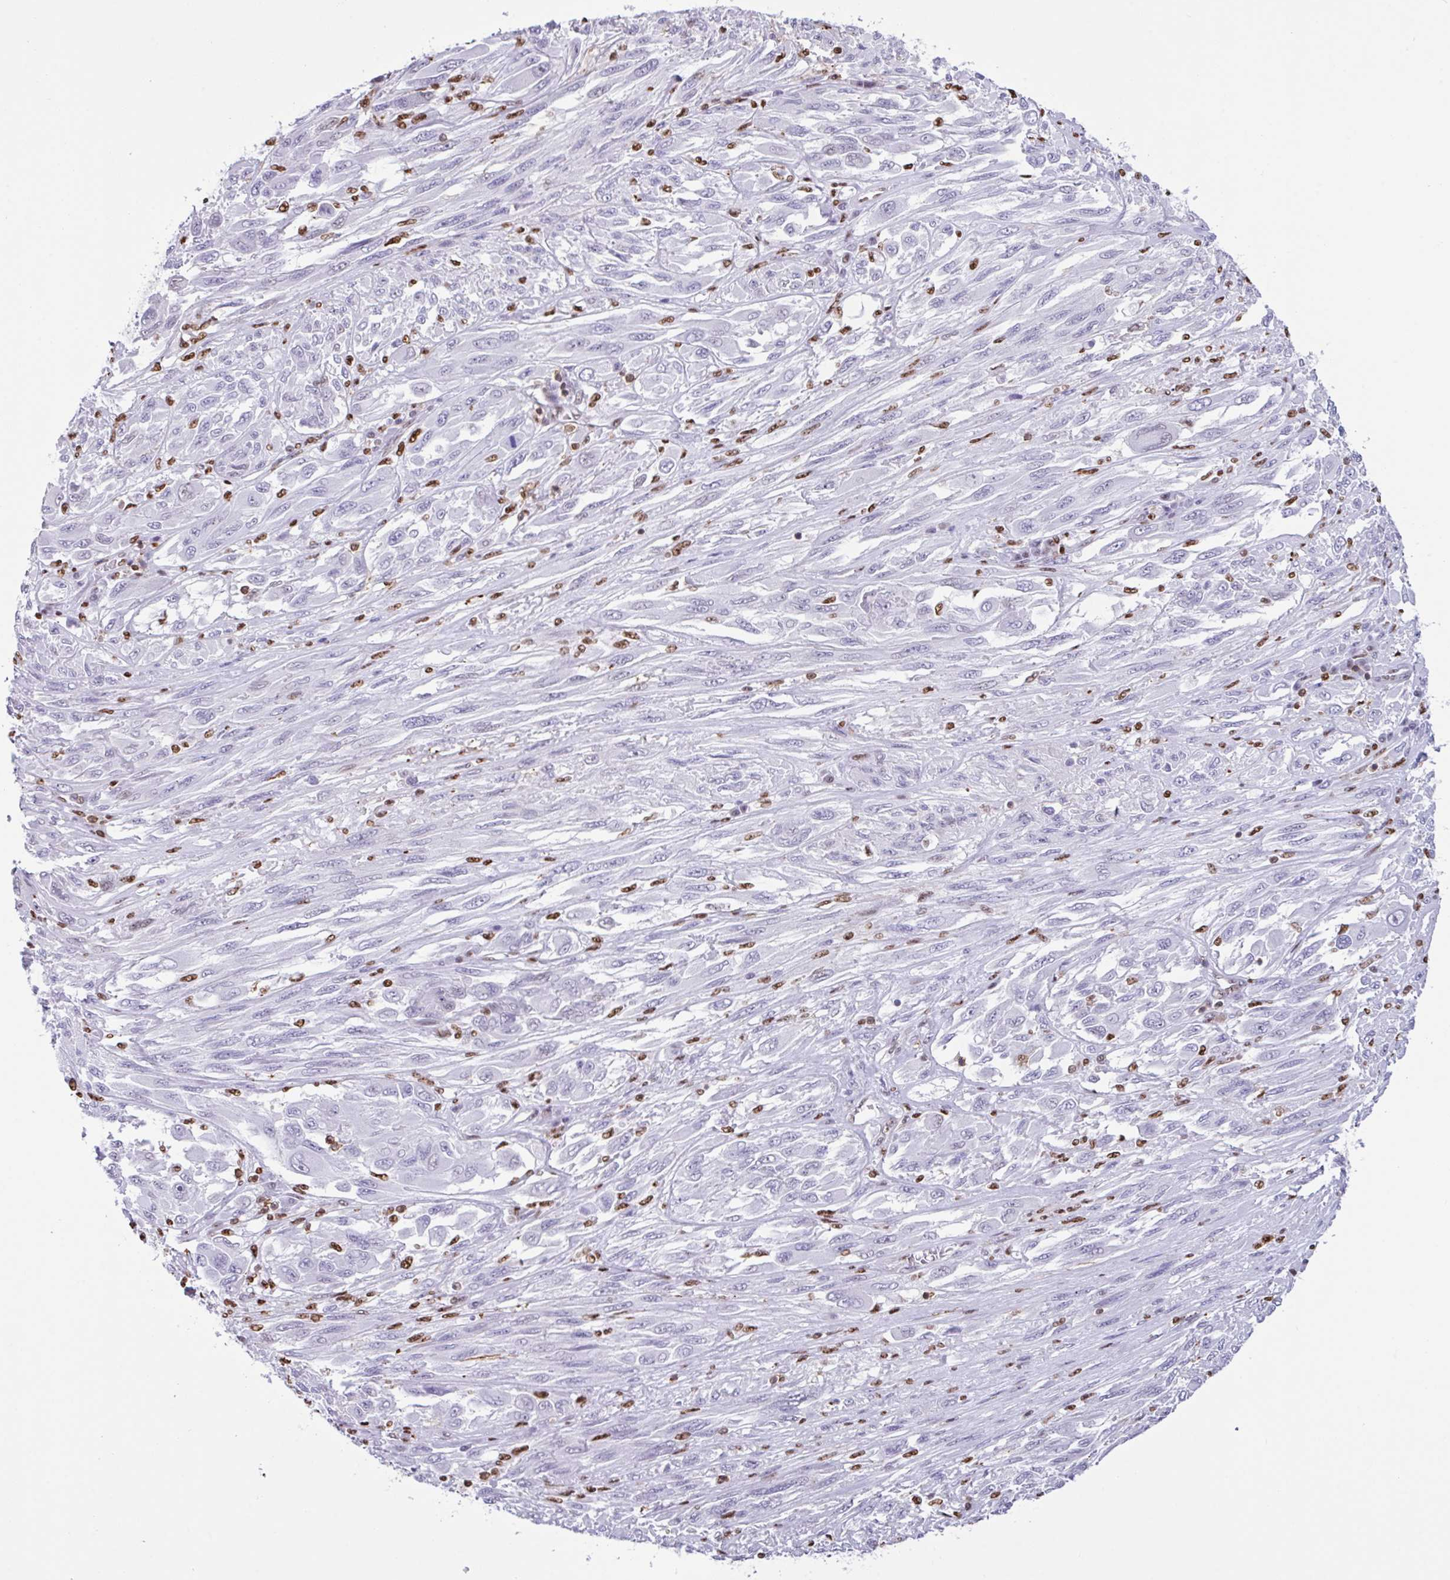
{"staining": {"intensity": "negative", "quantity": "none", "location": "none"}, "tissue": "melanoma", "cell_type": "Tumor cells", "image_type": "cancer", "snomed": [{"axis": "morphology", "description": "Malignant melanoma, NOS"}, {"axis": "topography", "description": "Skin"}], "caption": "Immunohistochemistry photomicrograph of neoplastic tissue: malignant melanoma stained with DAB (3,3'-diaminobenzidine) displays no significant protein expression in tumor cells. (Brightfield microscopy of DAB (3,3'-diaminobenzidine) IHC at high magnification).", "gene": "BTBD10", "patient": {"sex": "female", "age": 91}}